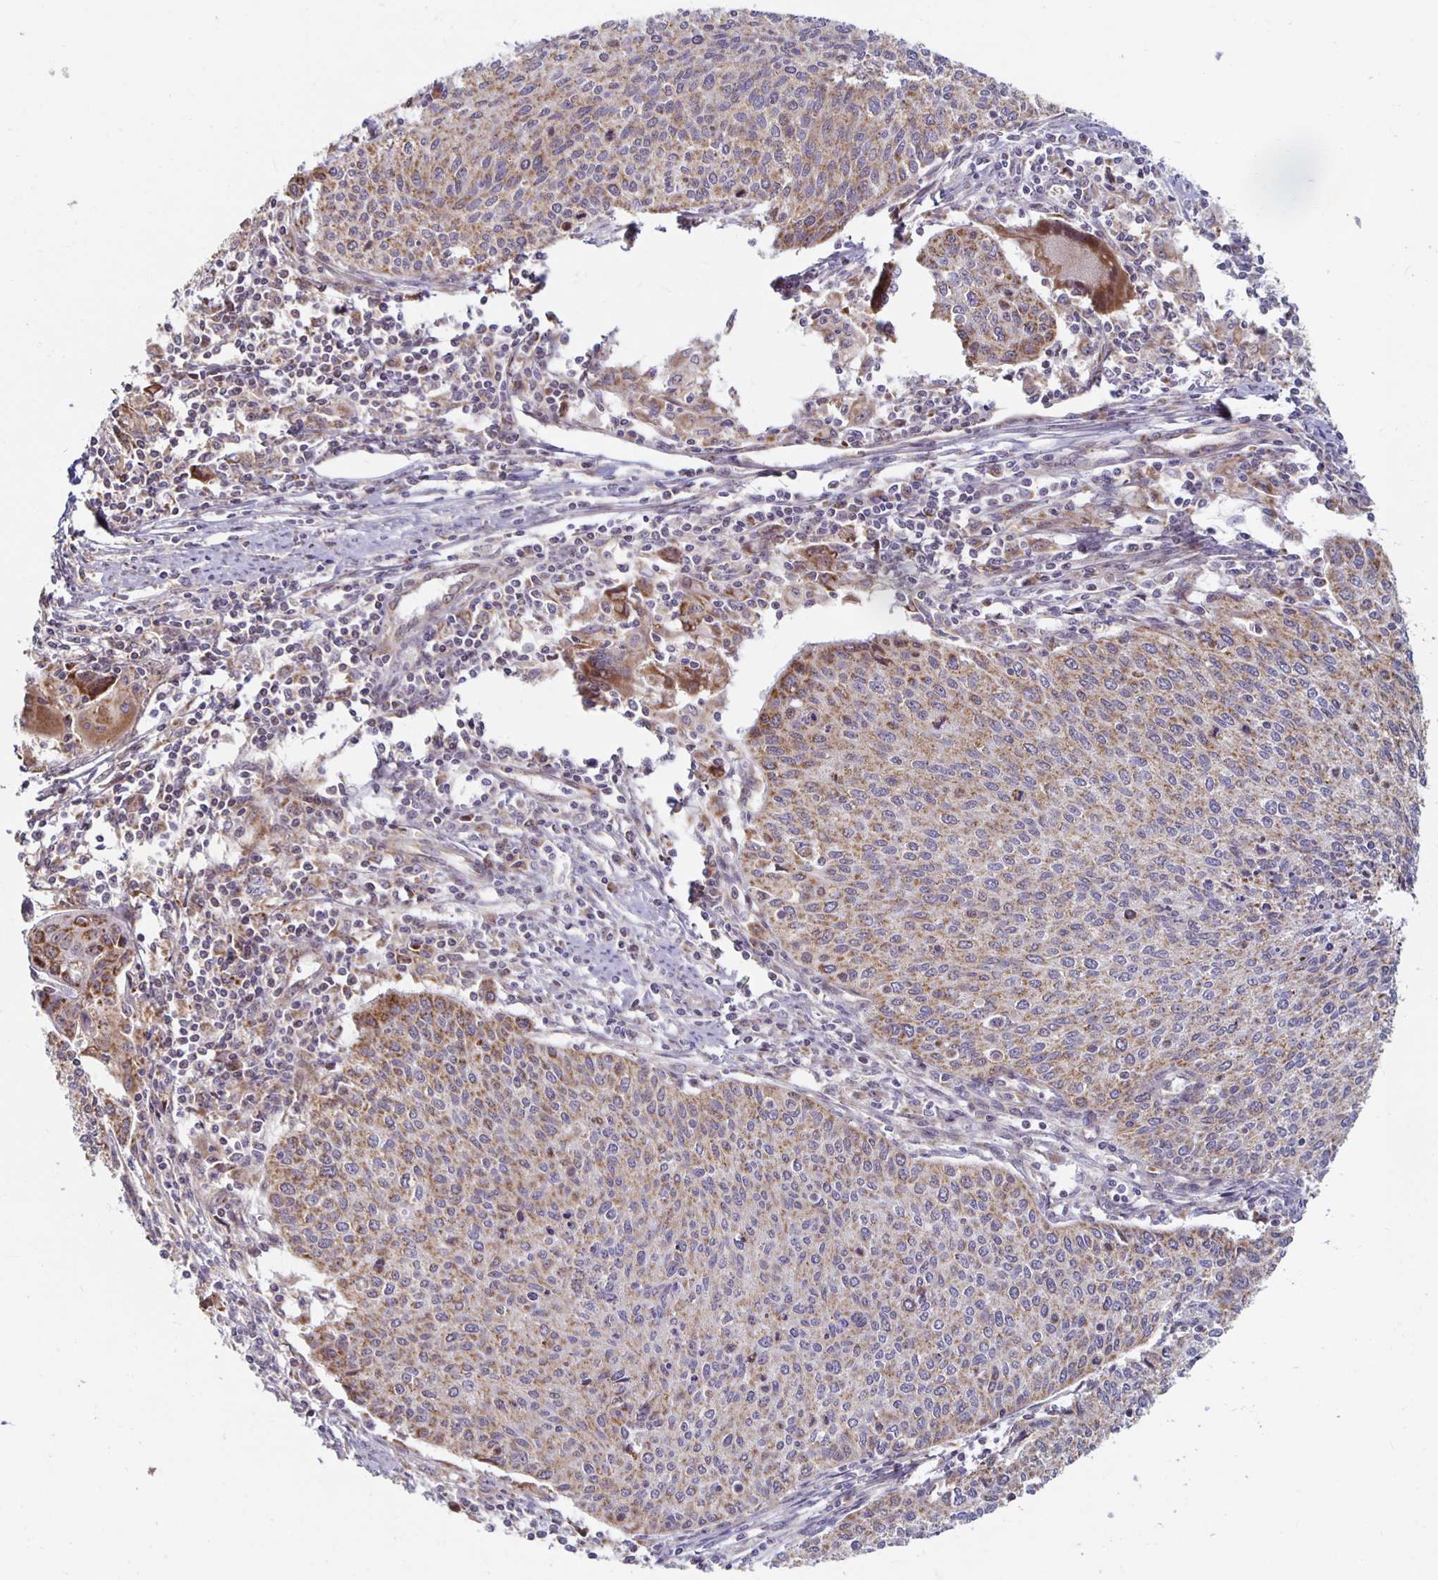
{"staining": {"intensity": "moderate", "quantity": ">75%", "location": "cytoplasmic/membranous"}, "tissue": "cervical cancer", "cell_type": "Tumor cells", "image_type": "cancer", "snomed": [{"axis": "morphology", "description": "Squamous cell carcinoma, NOS"}, {"axis": "topography", "description": "Cervix"}], "caption": "Cervical cancer (squamous cell carcinoma) stained with a protein marker displays moderate staining in tumor cells.", "gene": "MRPL28", "patient": {"sex": "female", "age": 38}}